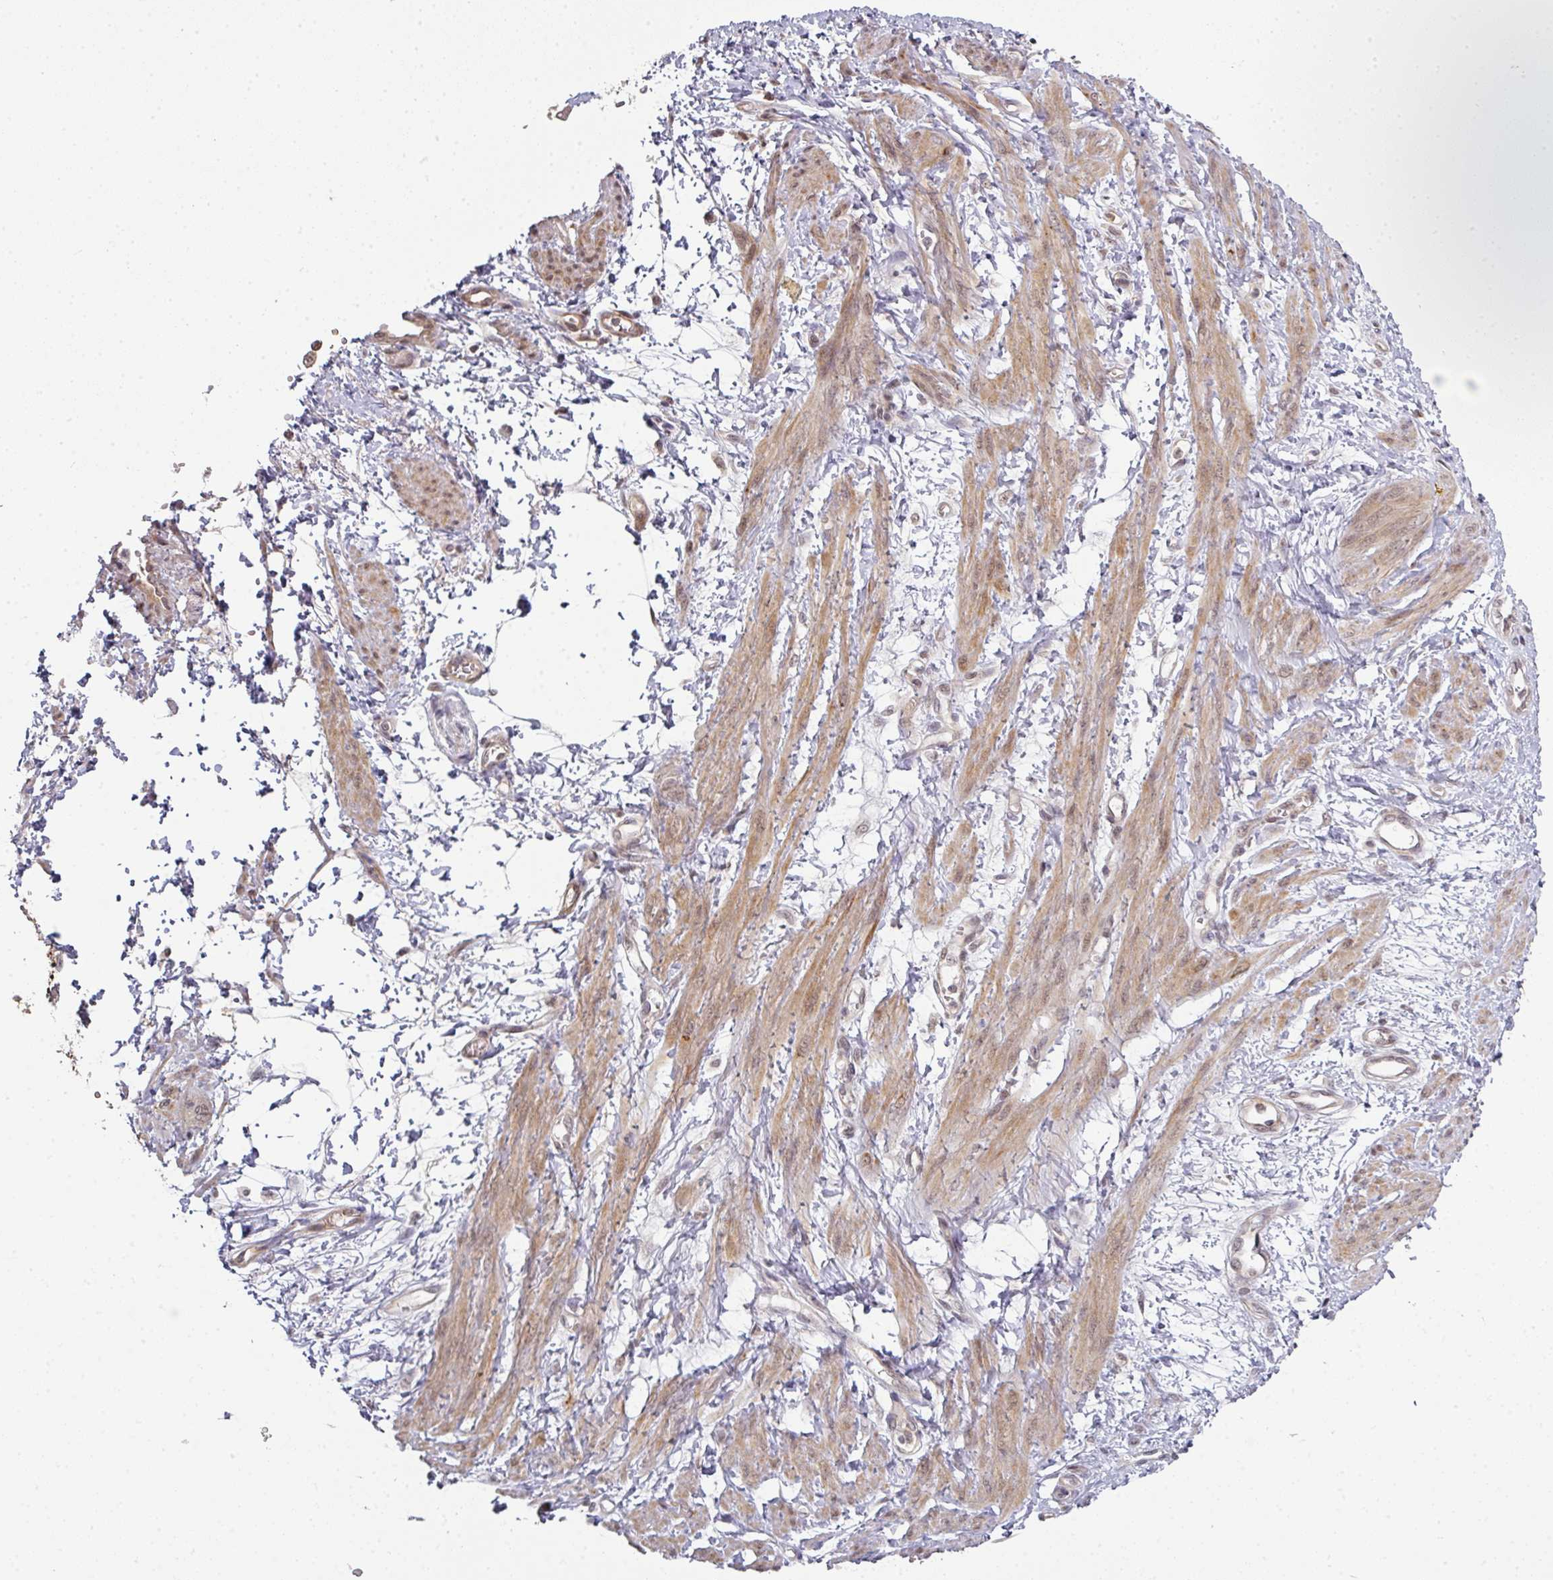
{"staining": {"intensity": "moderate", "quantity": ">75%", "location": "cytoplasmic/membranous,nuclear"}, "tissue": "smooth muscle", "cell_type": "Smooth muscle cells", "image_type": "normal", "snomed": [{"axis": "morphology", "description": "Normal tissue, NOS"}, {"axis": "topography", "description": "Smooth muscle"}, {"axis": "topography", "description": "Uterus"}], "caption": "Protein positivity by IHC displays moderate cytoplasmic/membranous,nuclear positivity in approximately >75% of smooth muscle cells in unremarkable smooth muscle. Nuclei are stained in blue.", "gene": "GTF2H3", "patient": {"sex": "female", "age": 39}}